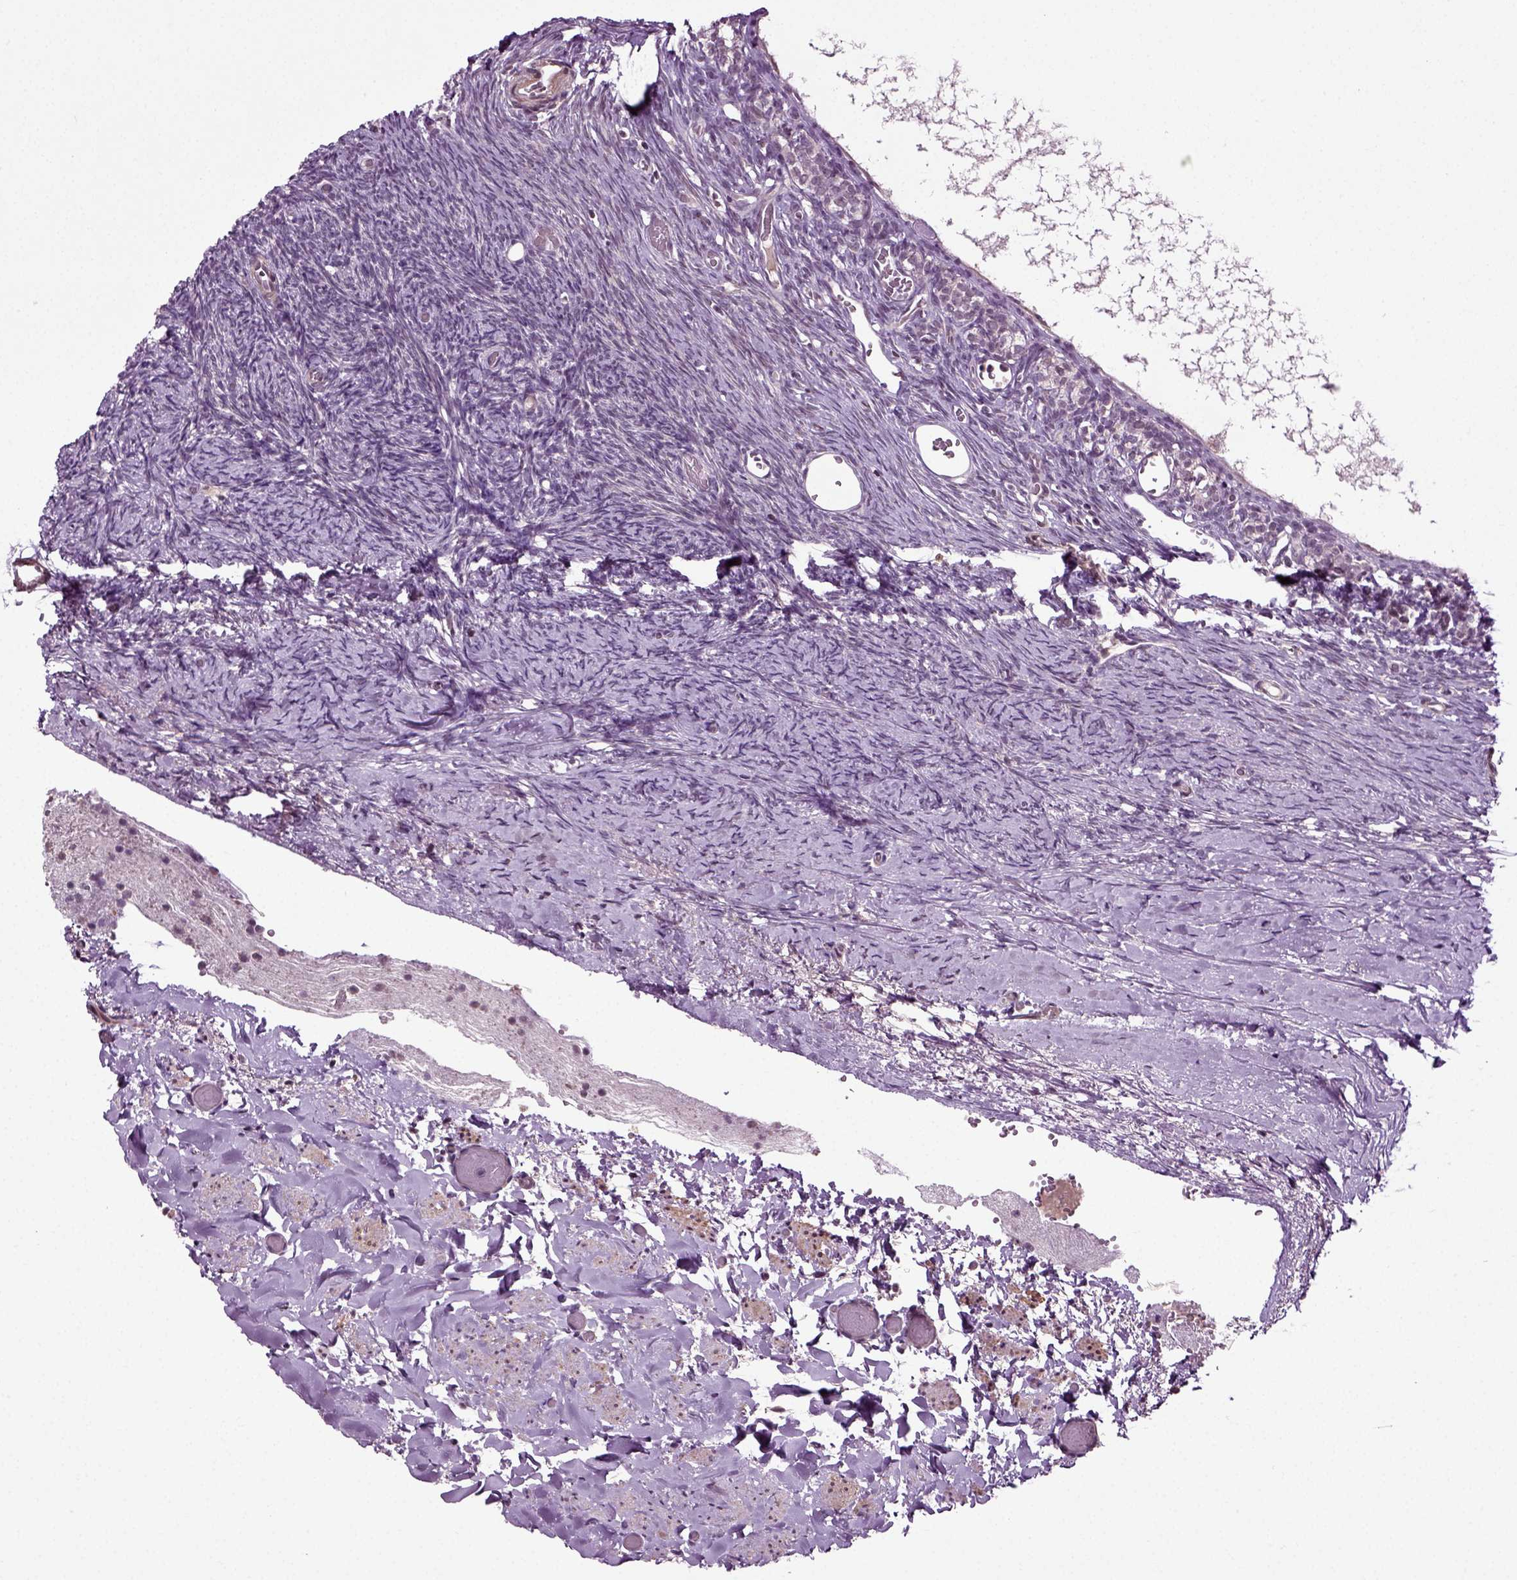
{"staining": {"intensity": "moderate", "quantity": ">75%", "location": "cytoplasmic/membranous"}, "tissue": "ovary", "cell_type": "Follicle cells", "image_type": "normal", "snomed": [{"axis": "morphology", "description": "Normal tissue, NOS"}, {"axis": "topography", "description": "Ovary"}], "caption": "IHC (DAB) staining of benign ovary shows moderate cytoplasmic/membranous protein expression in approximately >75% of follicle cells.", "gene": "KNSTRN", "patient": {"sex": "female", "age": 39}}